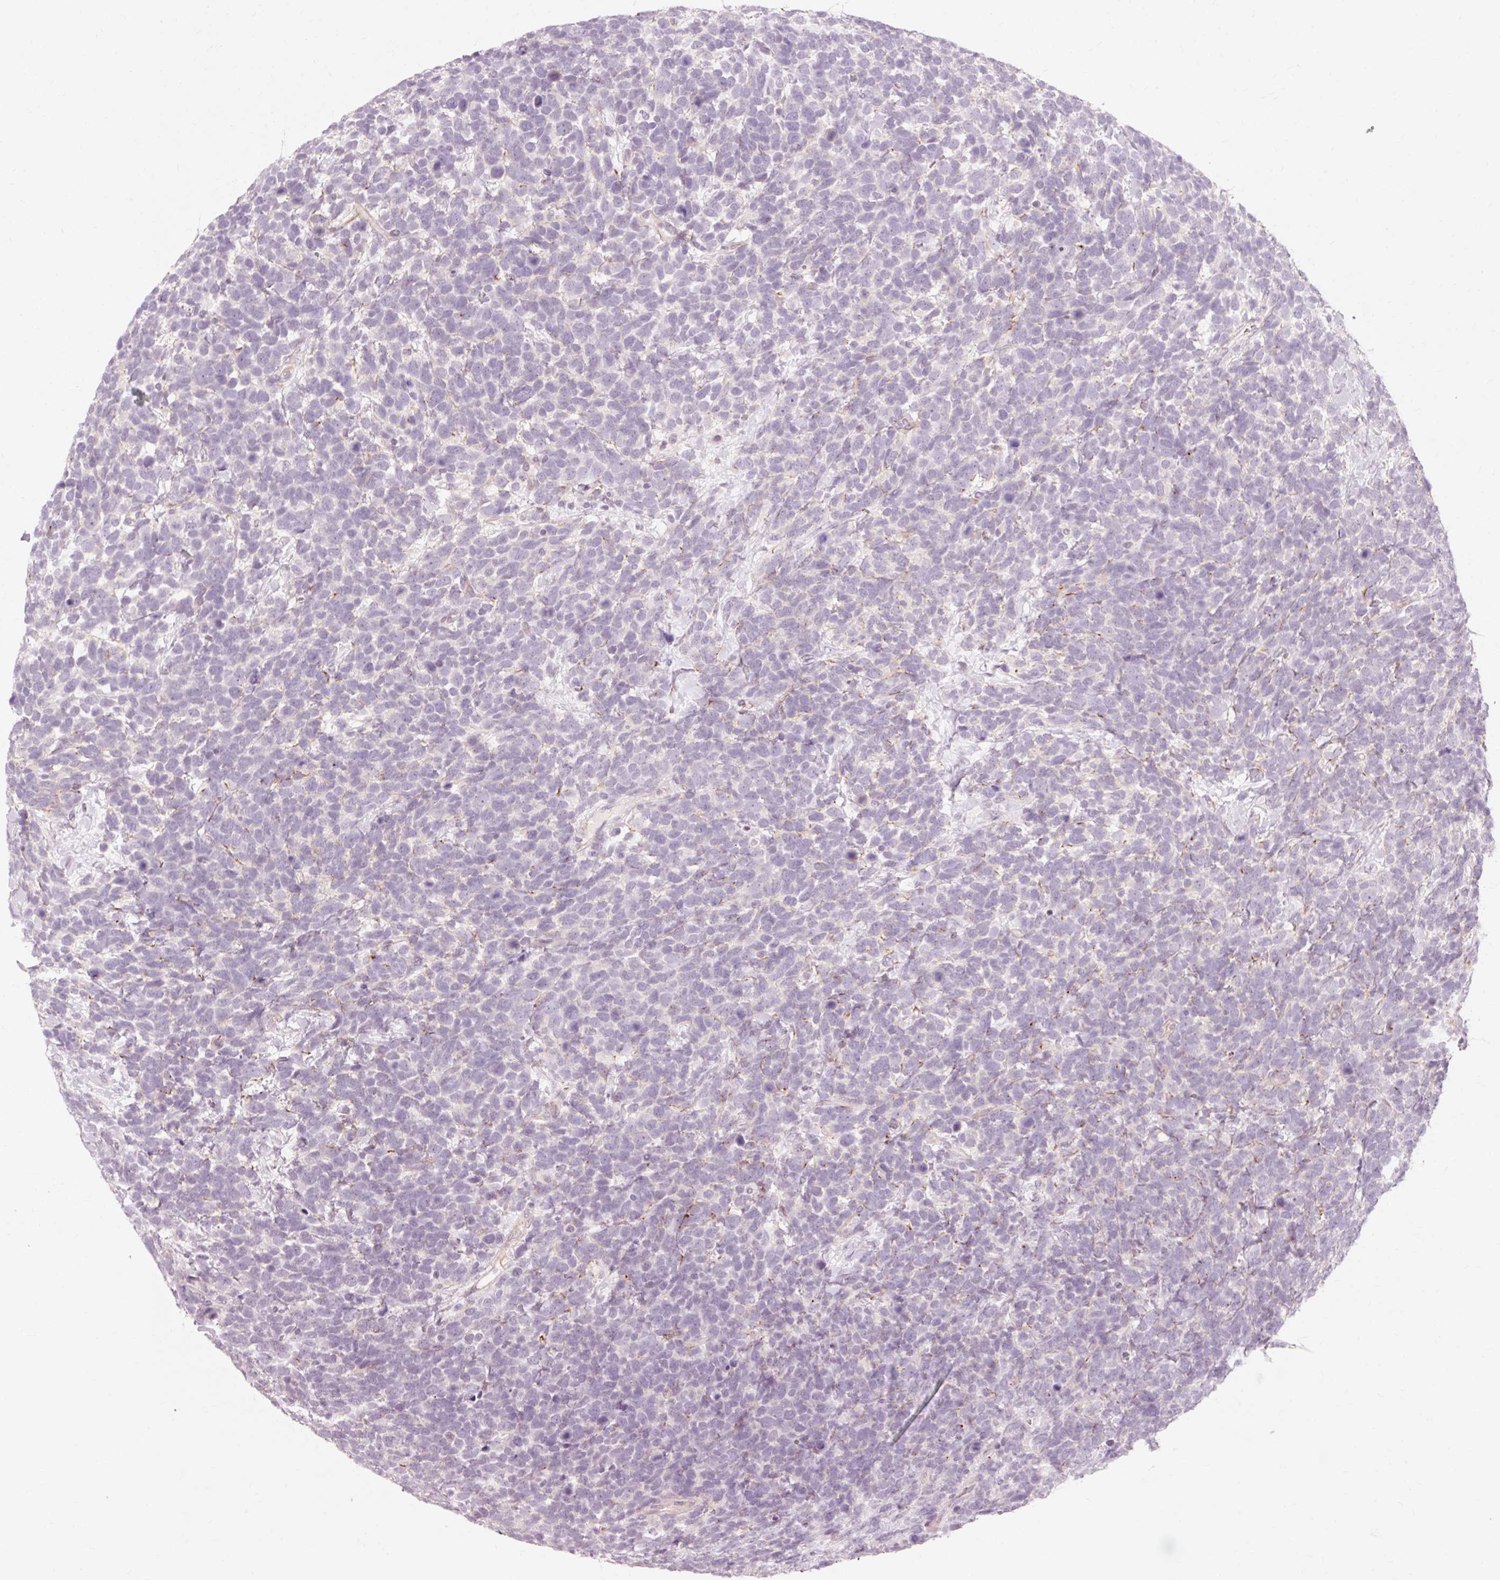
{"staining": {"intensity": "negative", "quantity": "none", "location": "none"}, "tissue": "urothelial cancer", "cell_type": "Tumor cells", "image_type": "cancer", "snomed": [{"axis": "morphology", "description": "Urothelial carcinoma, High grade"}, {"axis": "topography", "description": "Urinary bladder"}], "caption": "A photomicrograph of urothelial carcinoma (high-grade) stained for a protein reveals no brown staining in tumor cells. Nuclei are stained in blue.", "gene": "TRIM73", "patient": {"sex": "female", "age": 82}}